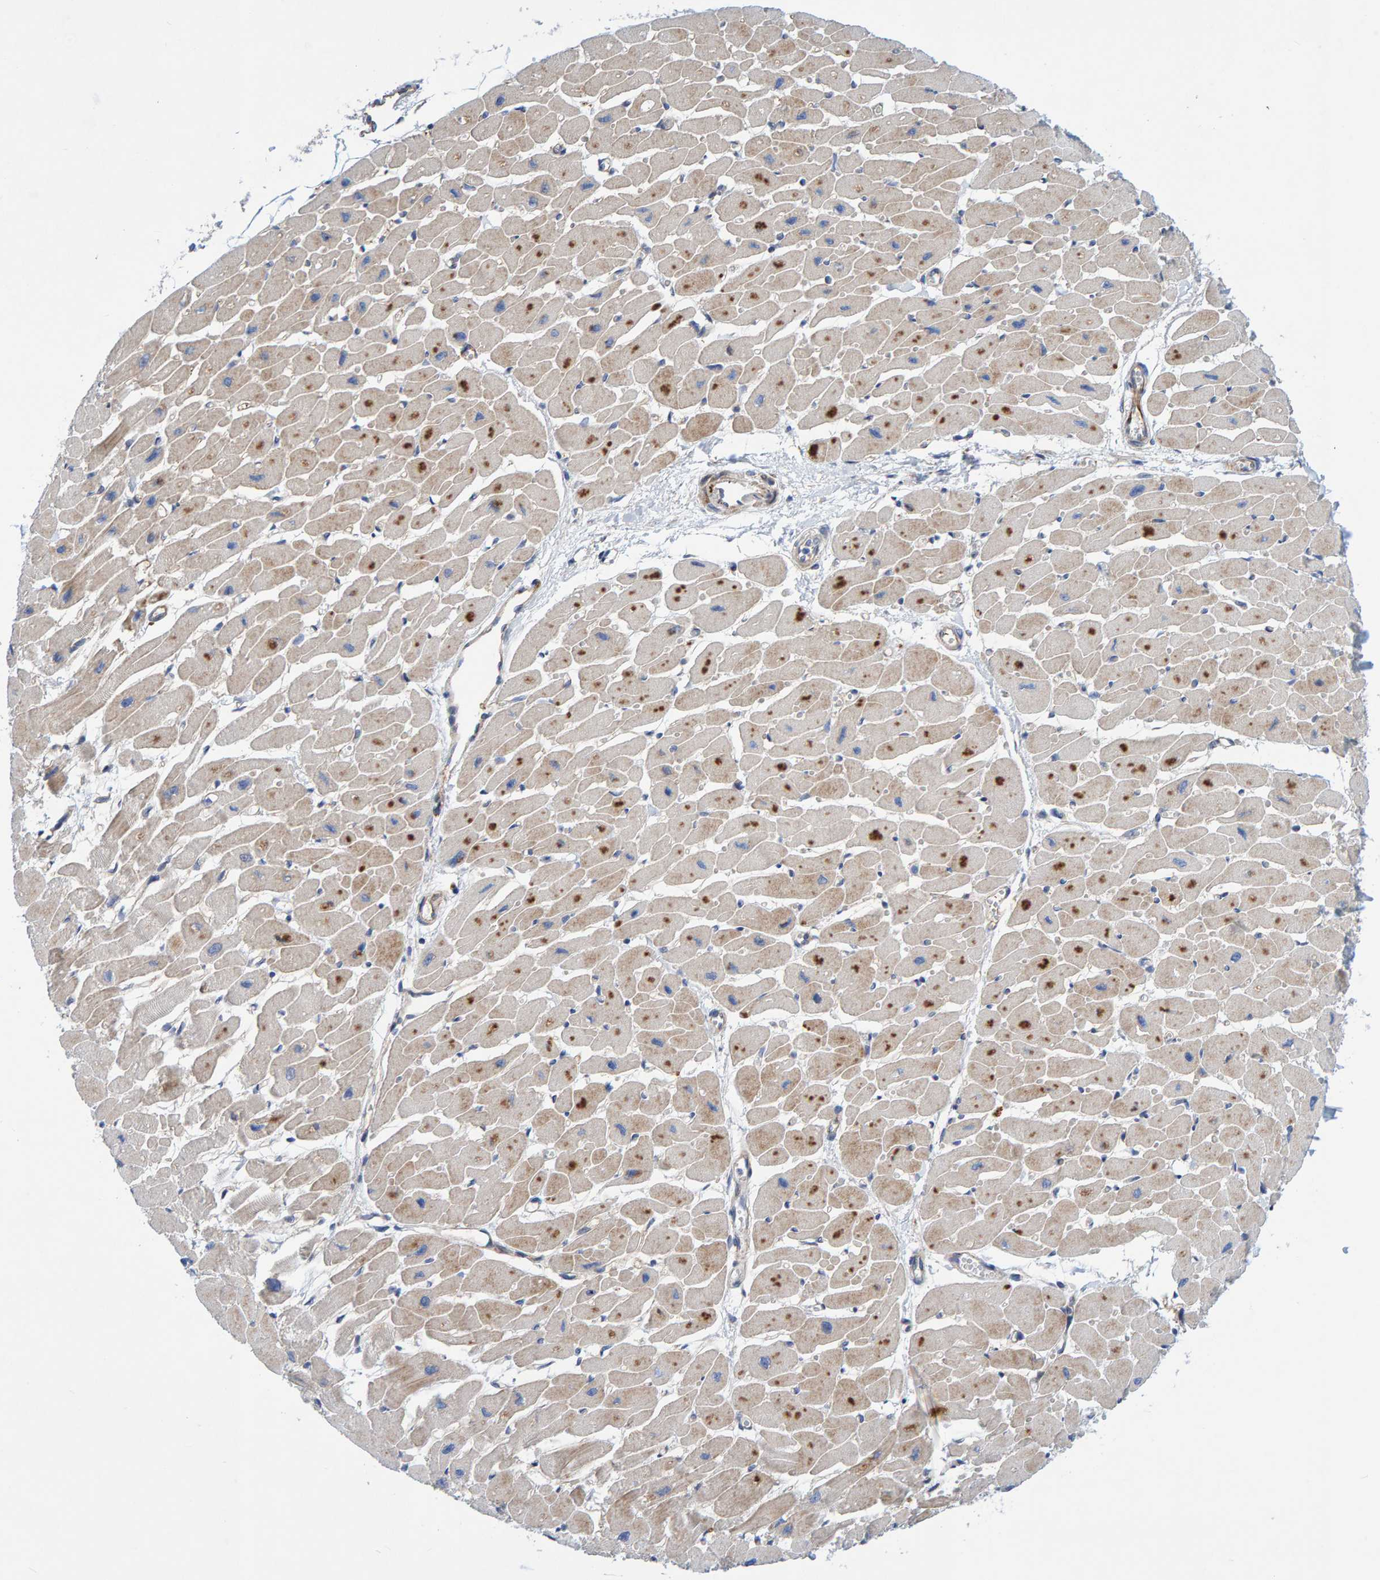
{"staining": {"intensity": "moderate", "quantity": "<25%", "location": "cytoplasmic/membranous"}, "tissue": "heart muscle", "cell_type": "Cardiomyocytes", "image_type": "normal", "snomed": [{"axis": "morphology", "description": "Normal tissue, NOS"}, {"axis": "topography", "description": "Heart"}], "caption": "DAB immunohistochemical staining of benign heart muscle displays moderate cytoplasmic/membranous protein staining in approximately <25% of cardiomyocytes.", "gene": "POLG2", "patient": {"sex": "female", "age": 54}}